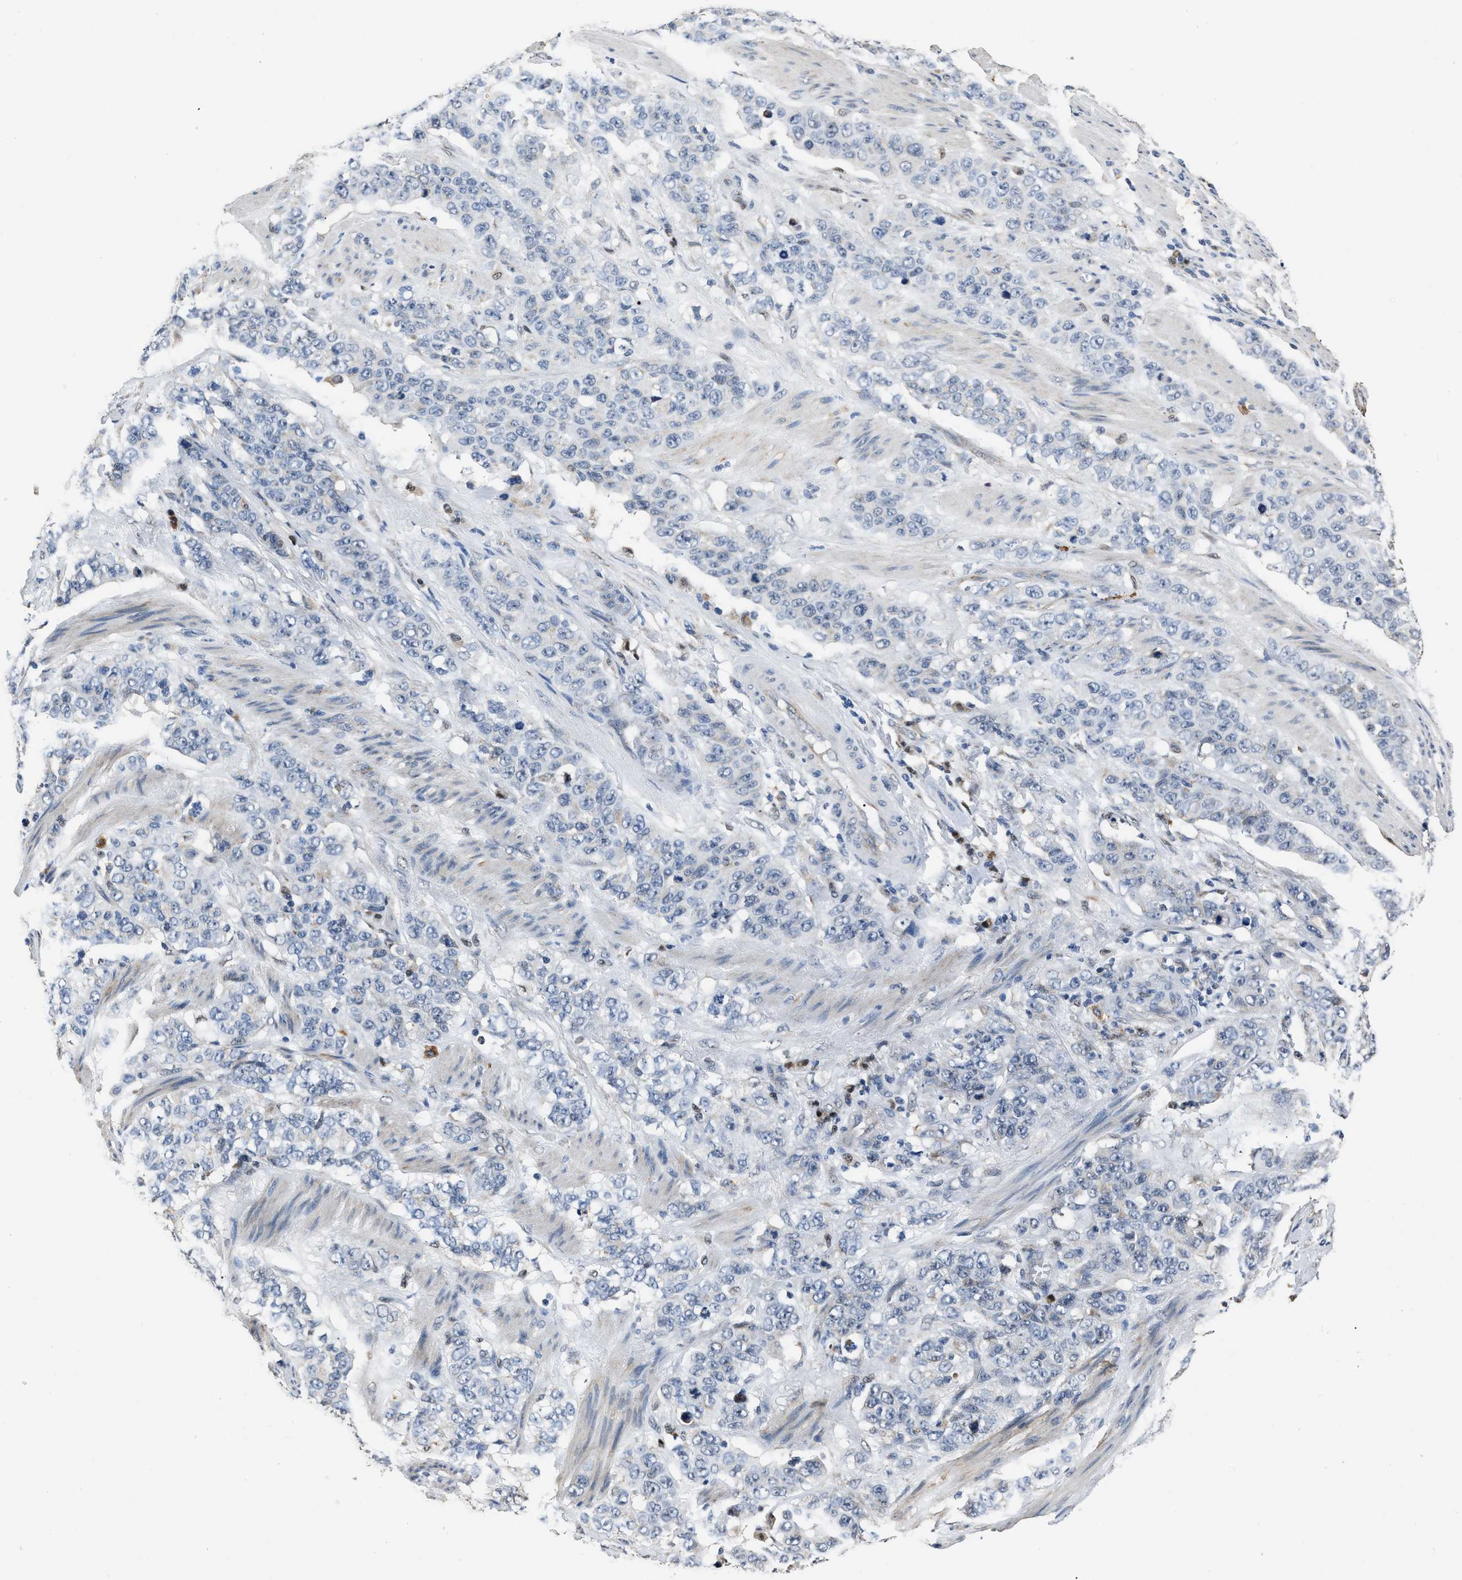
{"staining": {"intensity": "negative", "quantity": "none", "location": "none"}, "tissue": "stomach cancer", "cell_type": "Tumor cells", "image_type": "cancer", "snomed": [{"axis": "morphology", "description": "Adenocarcinoma, NOS"}, {"axis": "topography", "description": "Stomach"}], "caption": "There is no significant positivity in tumor cells of stomach adenocarcinoma.", "gene": "NSUN5", "patient": {"sex": "male", "age": 48}}